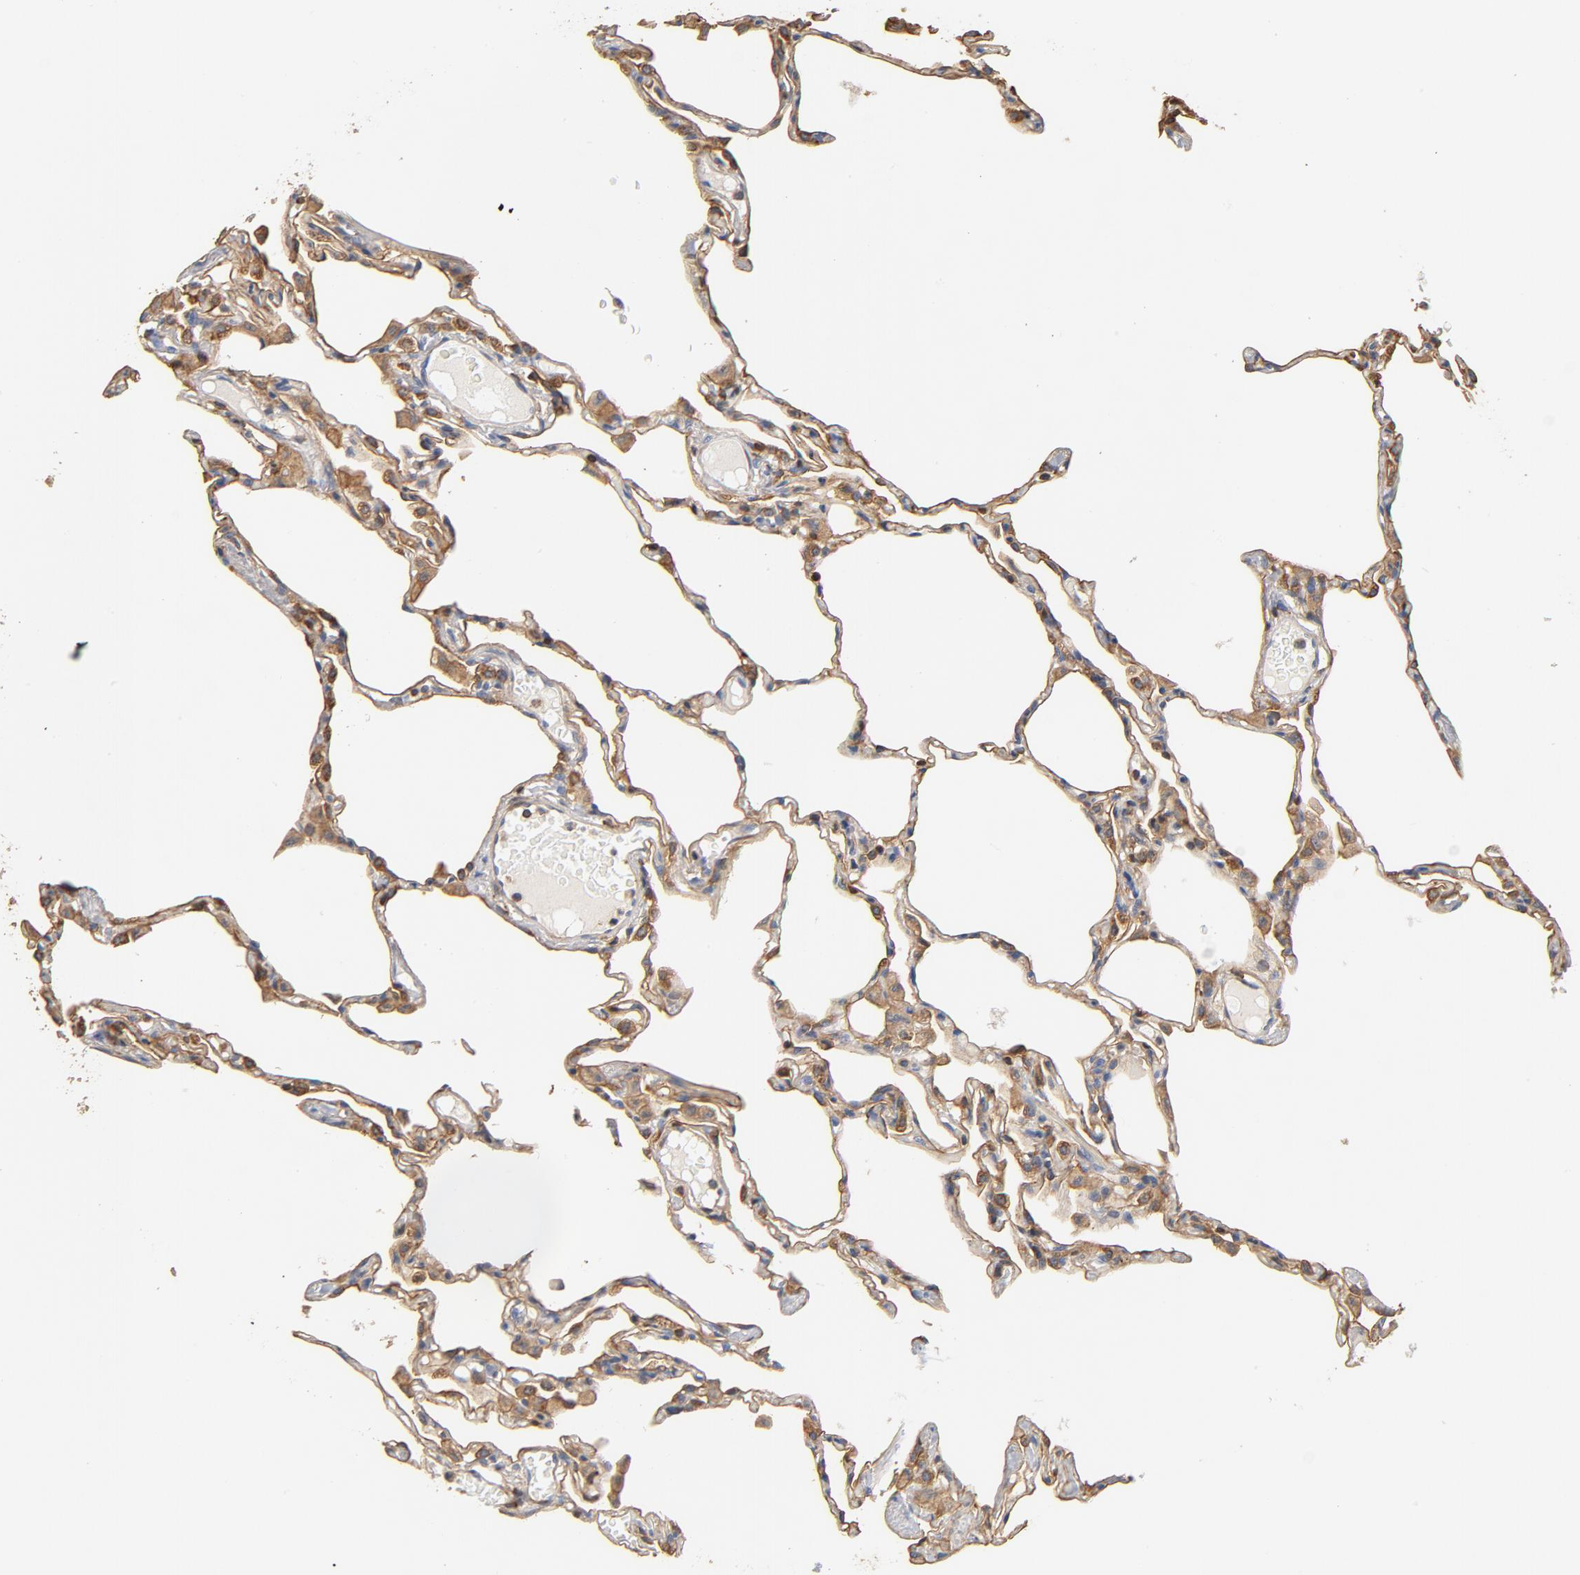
{"staining": {"intensity": "moderate", "quantity": ">75%", "location": "cytoplasmic/membranous"}, "tissue": "lung", "cell_type": "Alveolar cells", "image_type": "normal", "snomed": [{"axis": "morphology", "description": "Normal tissue, NOS"}, {"axis": "topography", "description": "Lung"}], "caption": "Protein expression analysis of unremarkable human lung reveals moderate cytoplasmic/membranous expression in about >75% of alveolar cells. (Stains: DAB (3,3'-diaminobenzidine) in brown, nuclei in blue, Microscopy: brightfield microscopy at high magnification).", "gene": "EZR", "patient": {"sex": "female", "age": 49}}